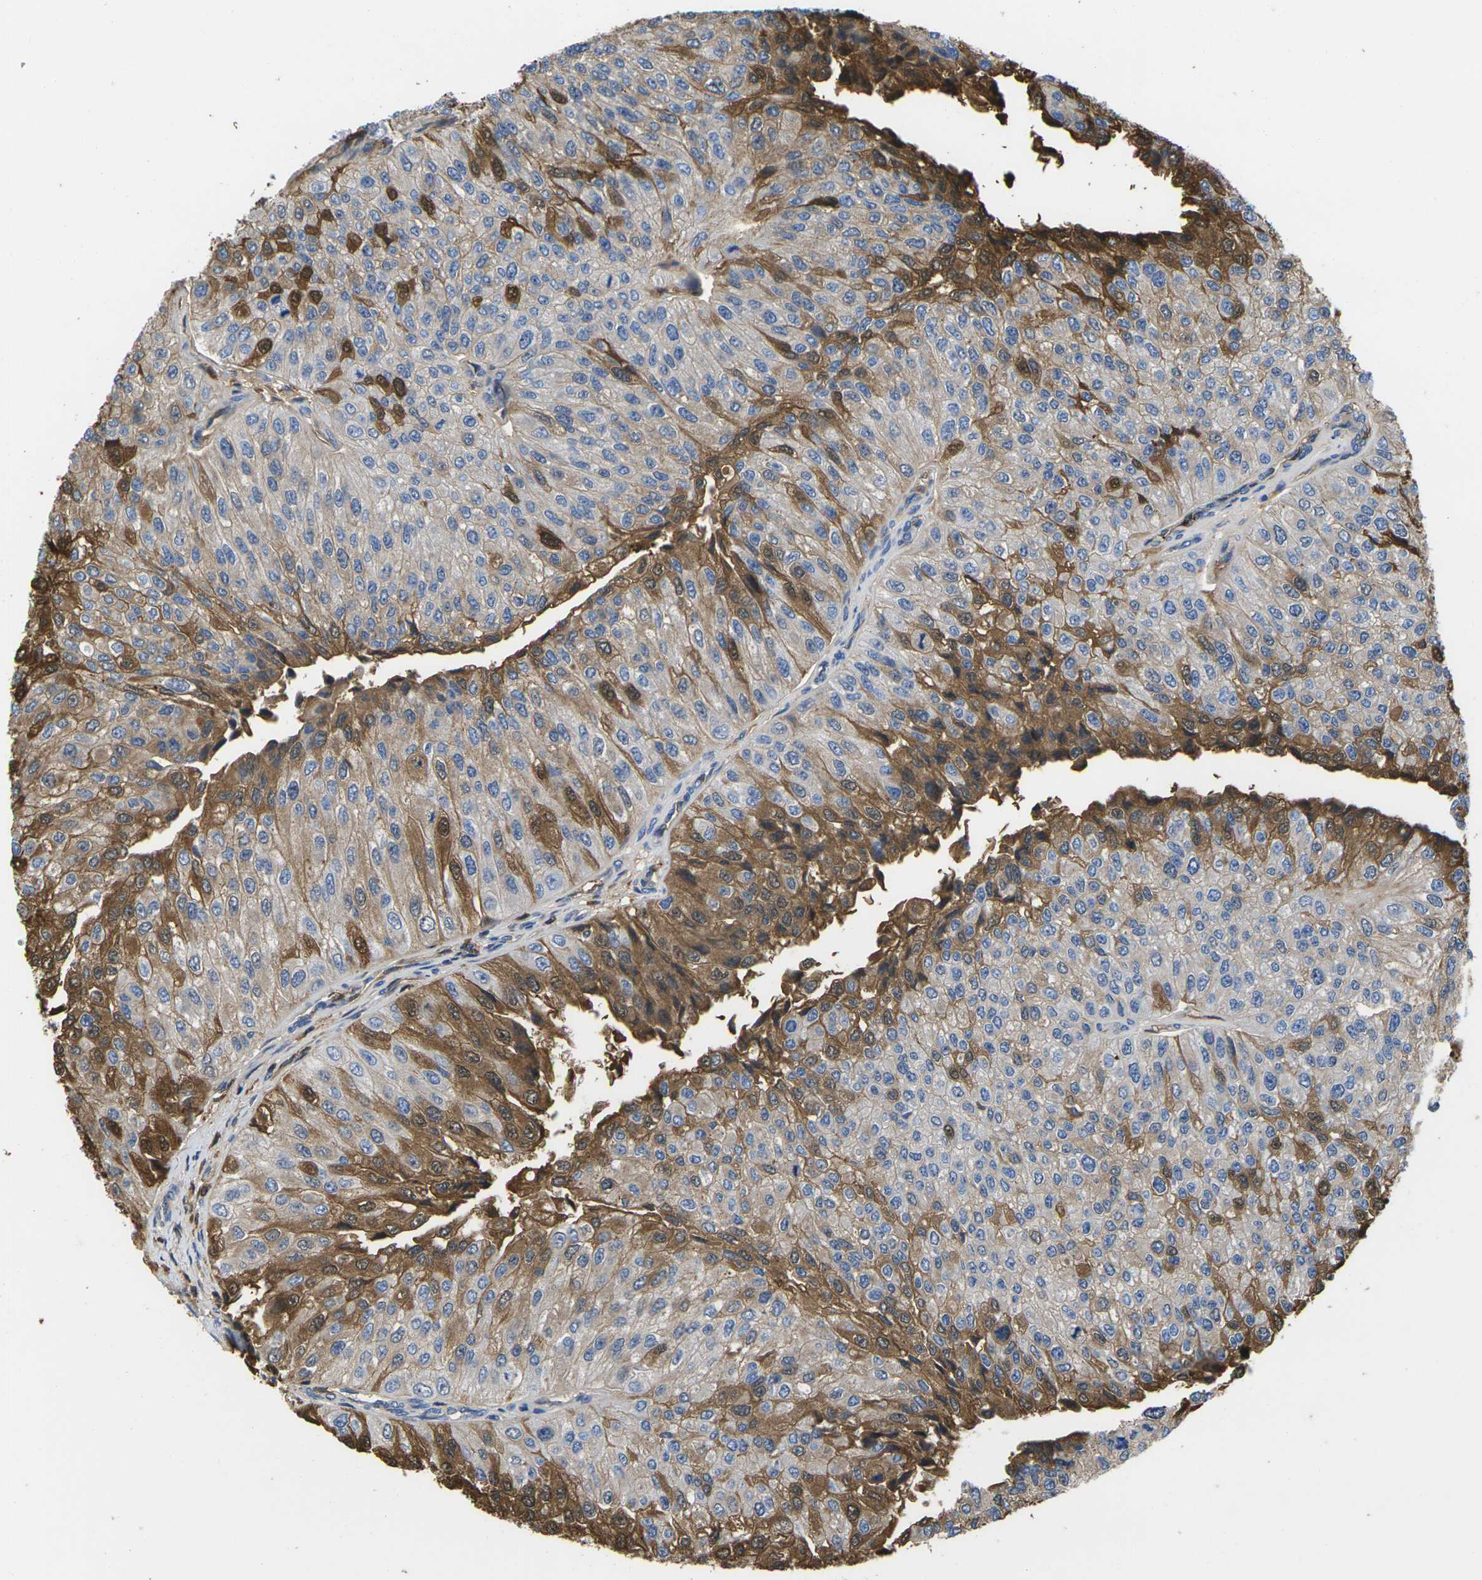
{"staining": {"intensity": "moderate", "quantity": "25%-75%", "location": "cytoplasmic/membranous,nuclear"}, "tissue": "urothelial cancer", "cell_type": "Tumor cells", "image_type": "cancer", "snomed": [{"axis": "morphology", "description": "Urothelial carcinoma, High grade"}, {"axis": "topography", "description": "Kidney"}, {"axis": "topography", "description": "Urinary bladder"}], "caption": "Moderate cytoplasmic/membranous and nuclear protein staining is seen in about 25%-75% of tumor cells in high-grade urothelial carcinoma.", "gene": "GREM2", "patient": {"sex": "male", "age": 77}}